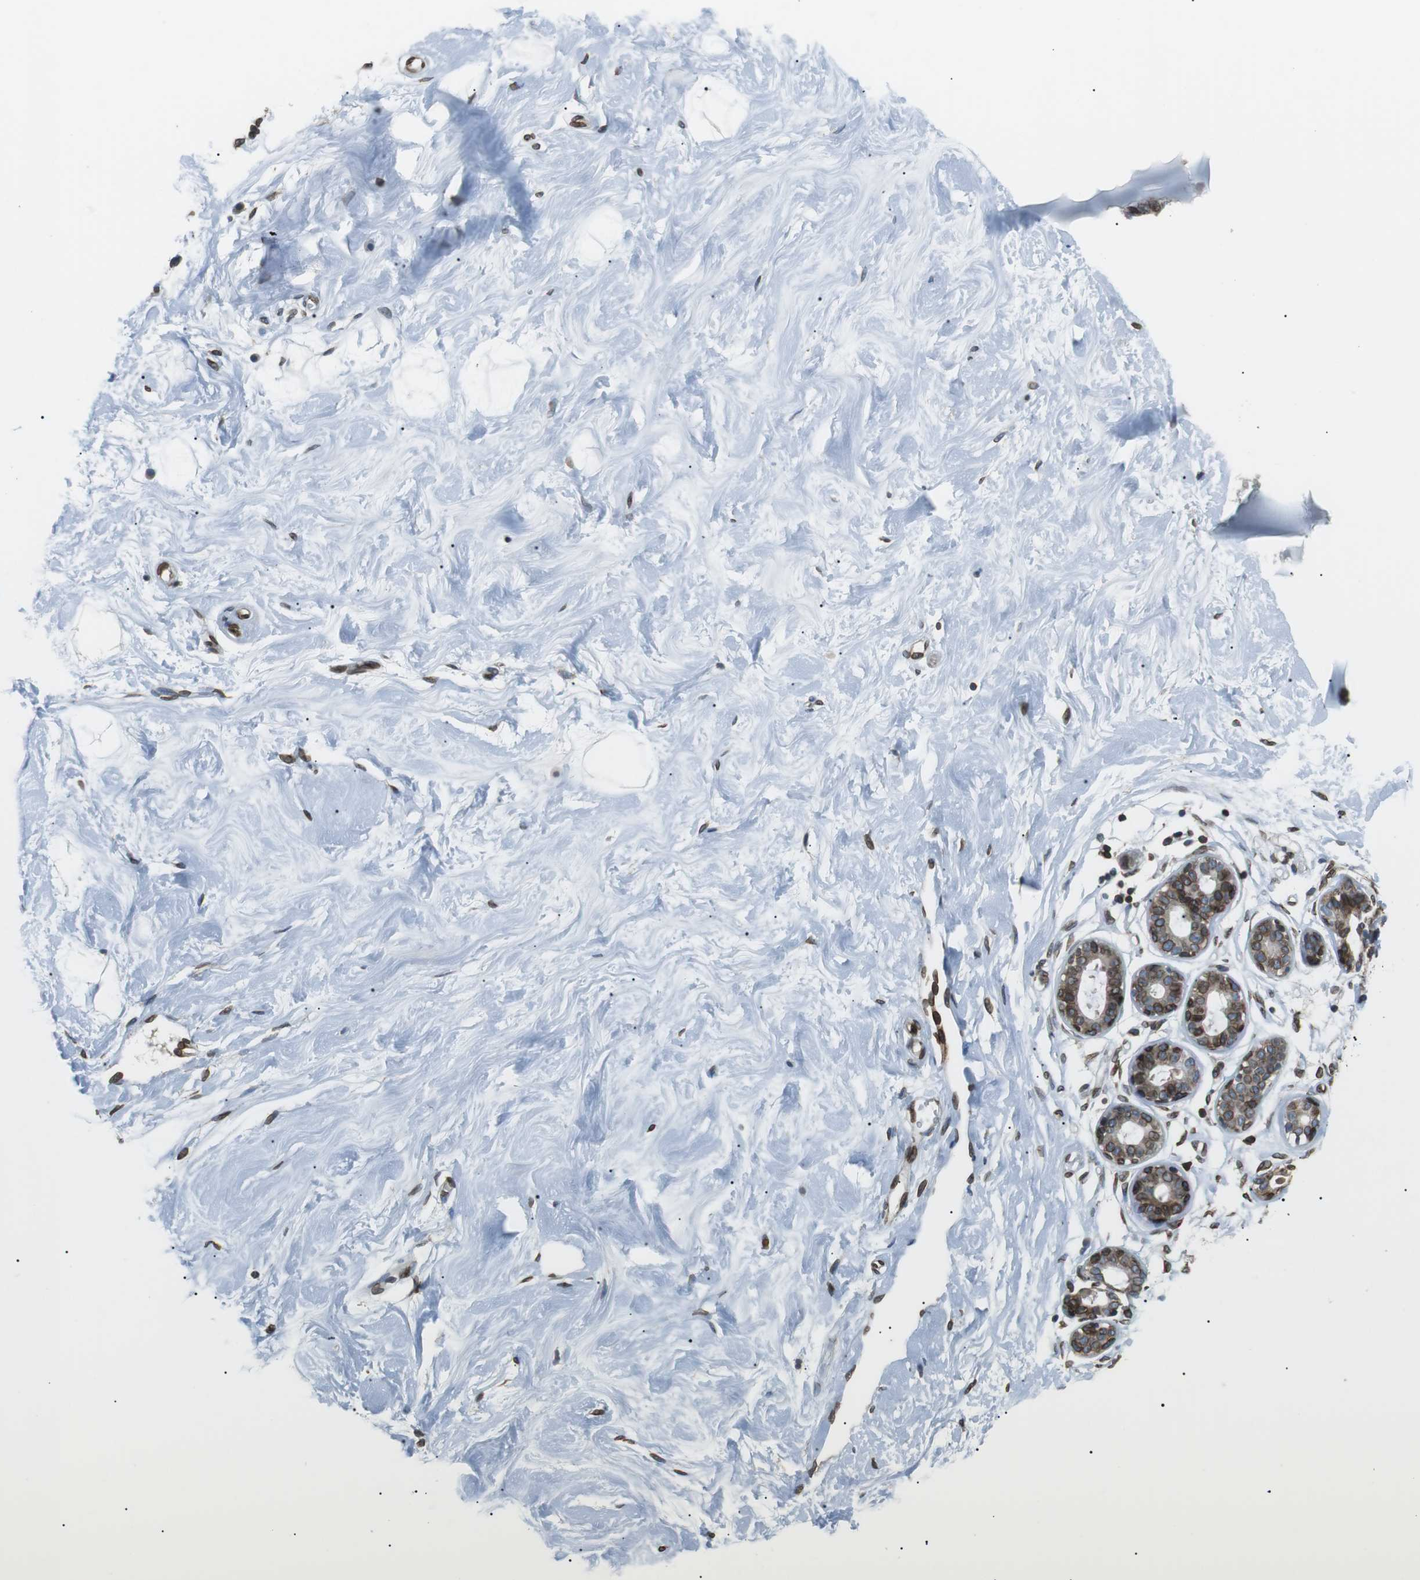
{"staining": {"intensity": "moderate", "quantity": ">75%", "location": "cytoplasmic/membranous,nuclear"}, "tissue": "breast", "cell_type": "Glandular cells", "image_type": "normal", "snomed": [{"axis": "morphology", "description": "Normal tissue, NOS"}, {"axis": "topography", "description": "Breast"}], "caption": "Protein analysis of unremarkable breast displays moderate cytoplasmic/membranous,nuclear expression in about >75% of glandular cells.", "gene": "TMX4", "patient": {"sex": "female", "age": 23}}